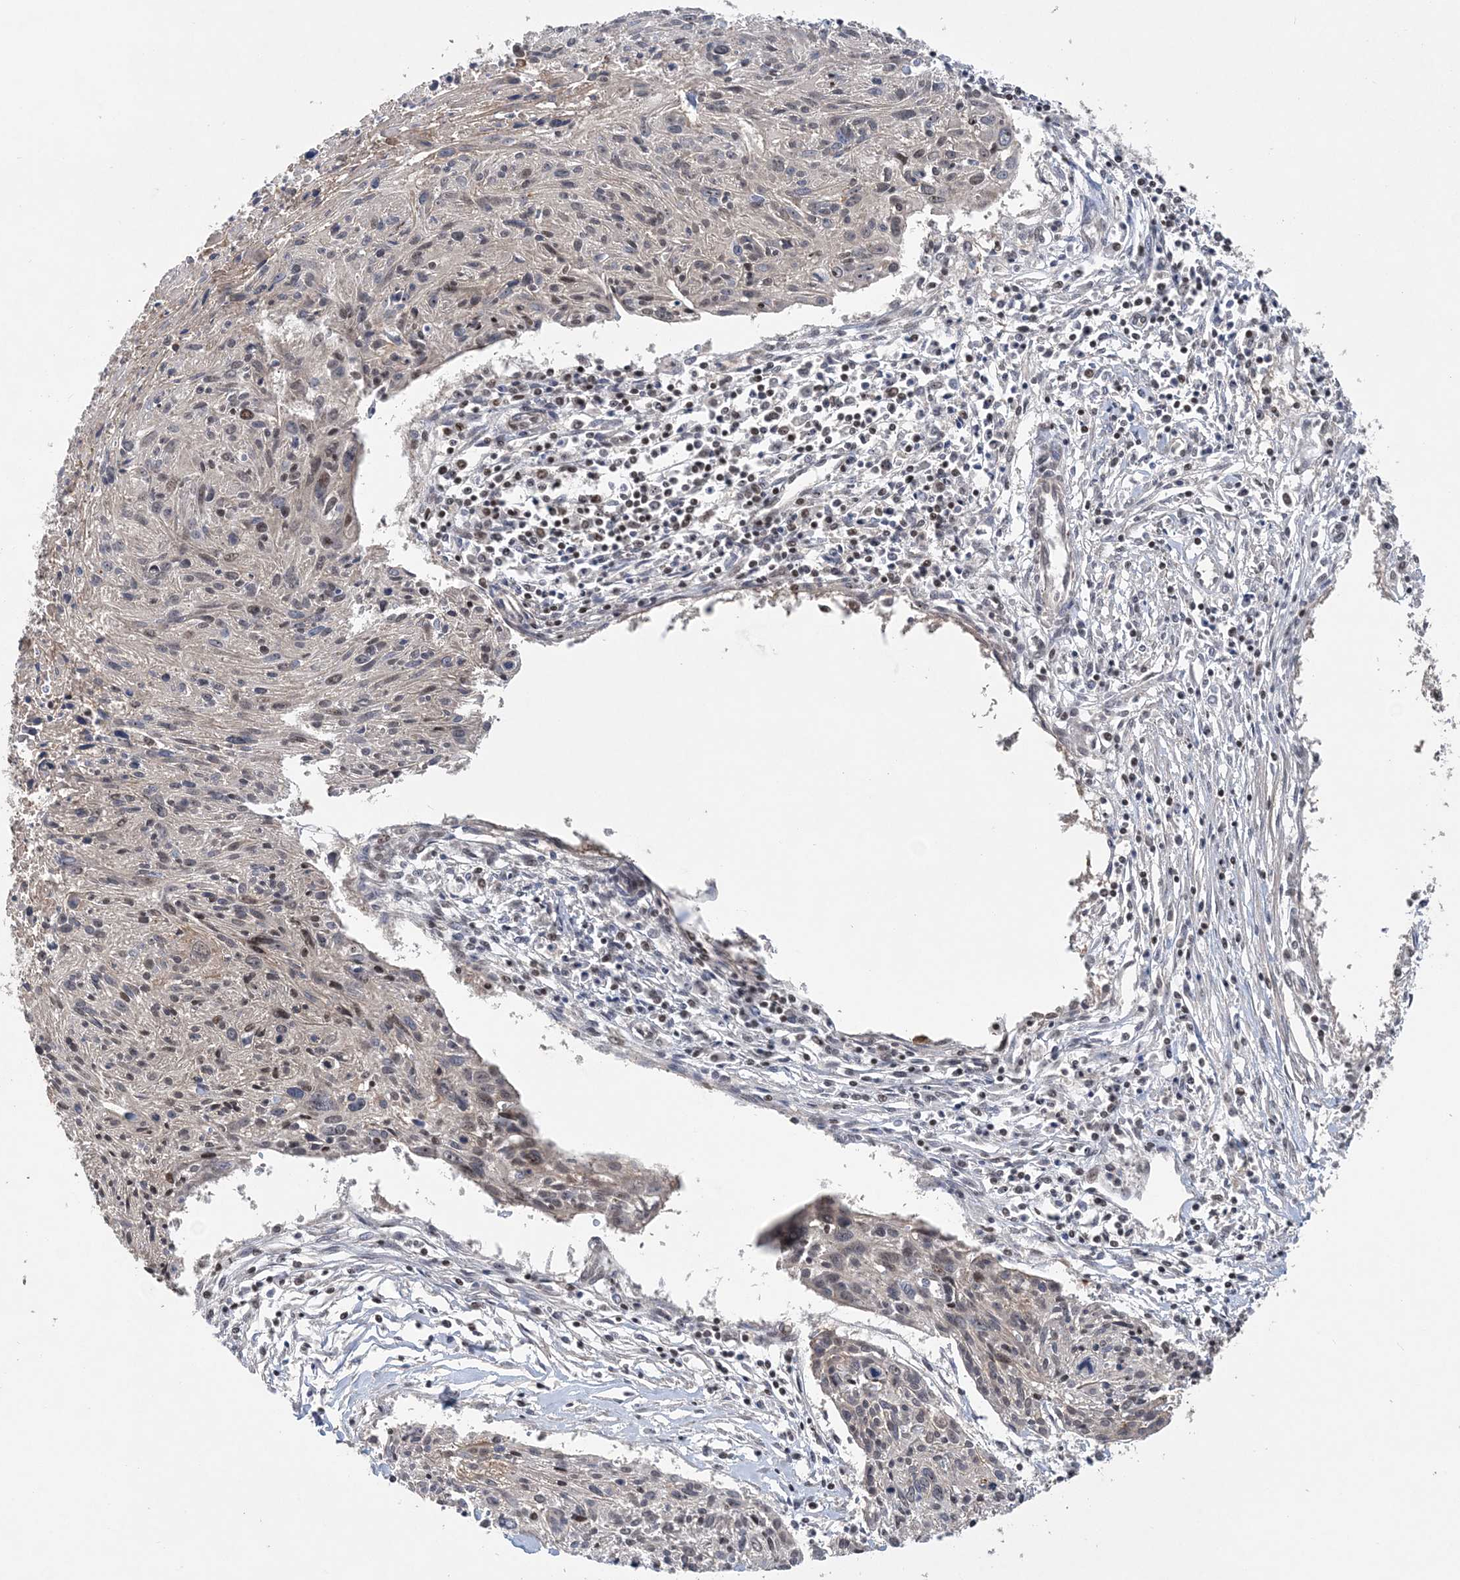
{"staining": {"intensity": "weak", "quantity": "25%-75%", "location": "nuclear"}, "tissue": "cervical cancer", "cell_type": "Tumor cells", "image_type": "cancer", "snomed": [{"axis": "morphology", "description": "Squamous cell carcinoma, NOS"}, {"axis": "topography", "description": "Cervix"}], "caption": "This is an image of immunohistochemistry staining of cervical cancer (squamous cell carcinoma), which shows weak expression in the nuclear of tumor cells.", "gene": "CCDC152", "patient": {"sex": "female", "age": 51}}